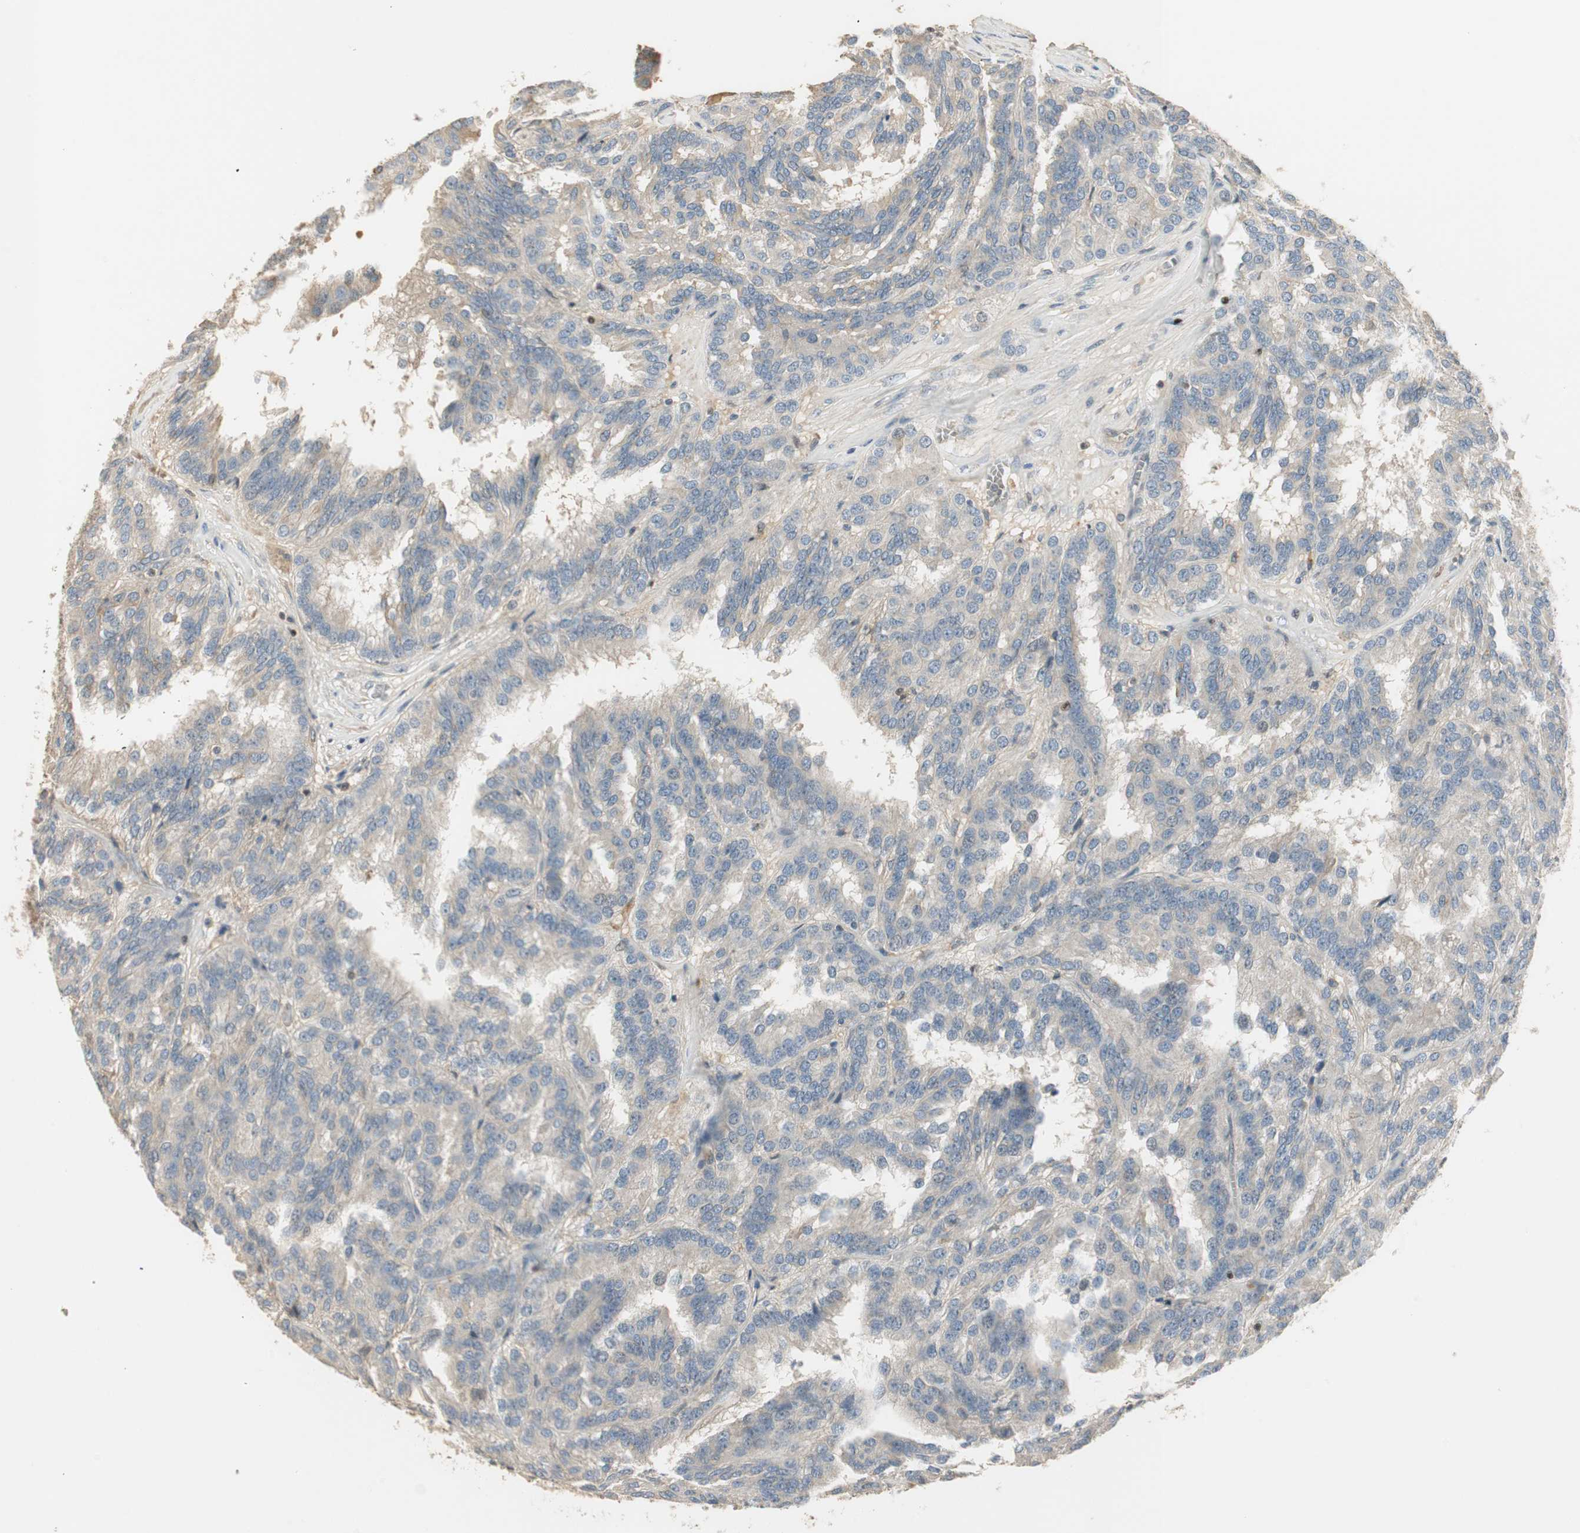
{"staining": {"intensity": "weak", "quantity": "<25%", "location": "cytoplasmic/membranous"}, "tissue": "renal cancer", "cell_type": "Tumor cells", "image_type": "cancer", "snomed": [{"axis": "morphology", "description": "Adenocarcinoma, NOS"}, {"axis": "topography", "description": "Kidney"}], "caption": "This photomicrograph is of adenocarcinoma (renal) stained with immunohistochemistry (IHC) to label a protein in brown with the nuclei are counter-stained blue. There is no staining in tumor cells.", "gene": "RUNX2", "patient": {"sex": "male", "age": 46}}